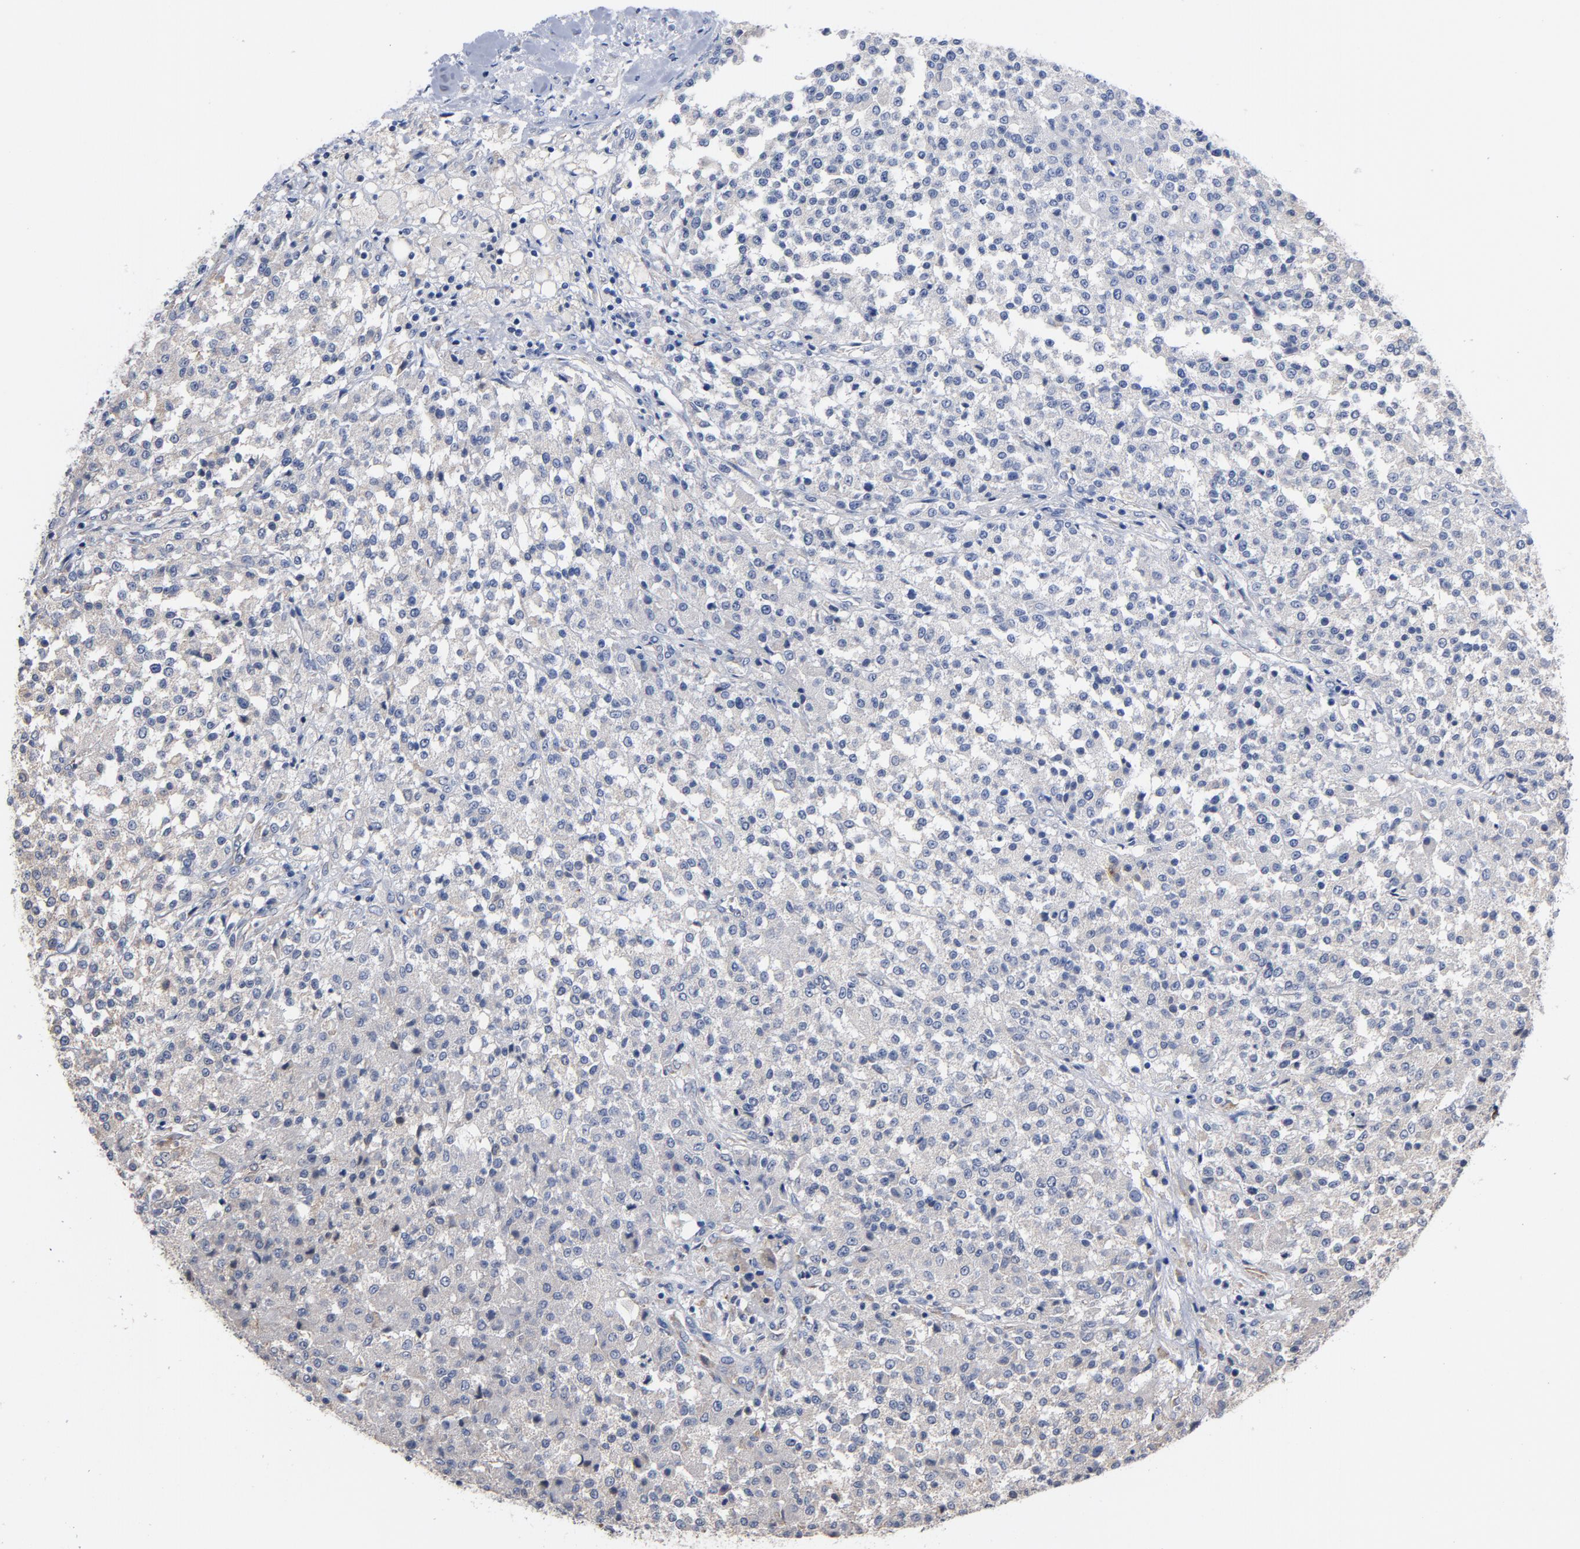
{"staining": {"intensity": "negative", "quantity": "none", "location": "none"}, "tissue": "testis cancer", "cell_type": "Tumor cells", "image_type": "cancer", "snomed": [{"axis": "morphology", "description": "Seminoma, NOS"}, {"axis": "topography", "description": "Testis"}], "caption": "IHC histopathology image of human seminoma (testis) stained for a protein (brown), which exhibits no staining in tumor cells.", "gene": "TLR4", "patient": {"sex": "male", "age": 59}}